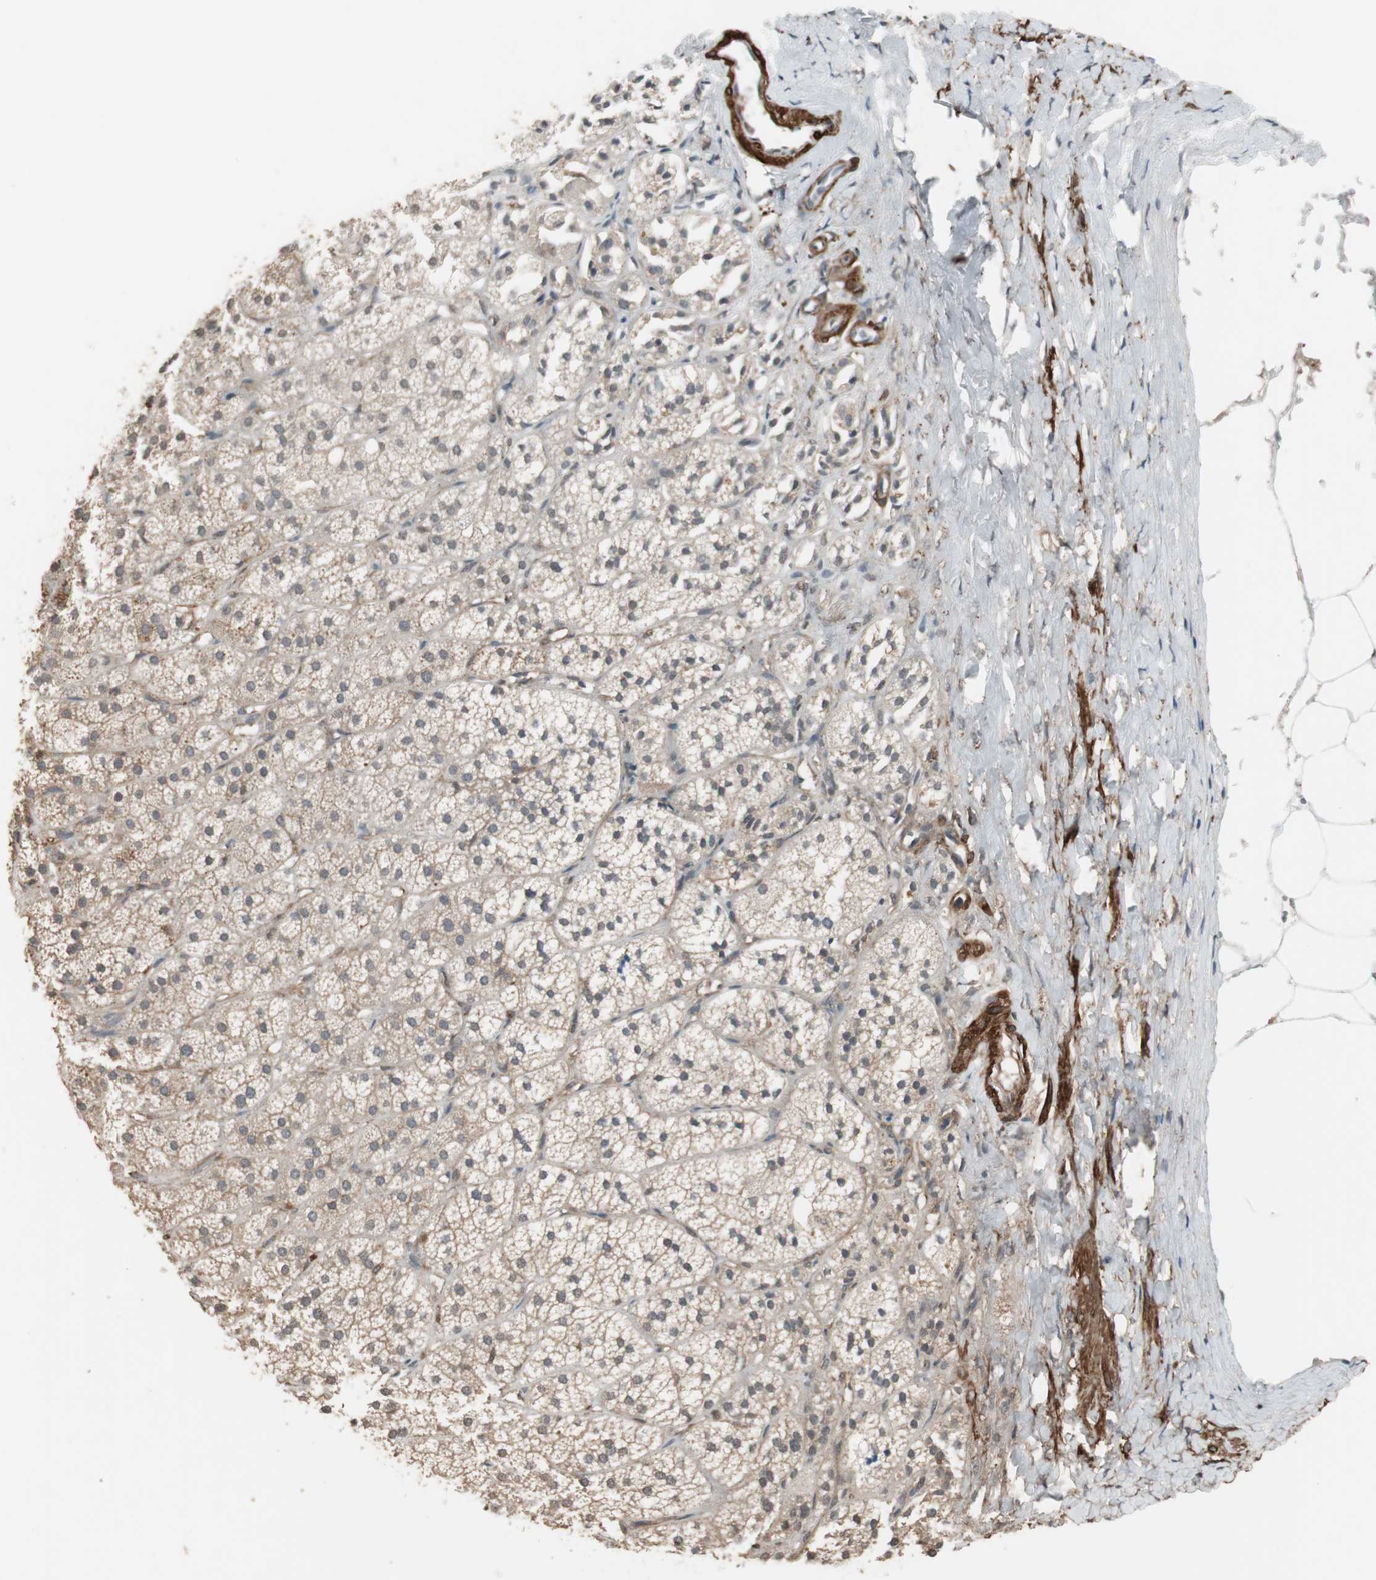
{"staining": {"intensity": "moderate", "quantity": "25%-75%", "location": "cytoplasmic/membranous,nuclear"}, "tissue": "adrenal gland", "cell_type": "Glandular cells", "image_type": "normal", "snomed": [{"axis": "morphology", "description": "Normal tissue, NOS"}, {"axis": "topography", "description": "Adrenal gland"}], "caption": "Moderate cytoplasmic/membranous,nuclear positivity is identified in approximately 25%-75% of glandular cells in normal adrenal gland.", "gene": "DRAP1", "patient": {"sex": "female", "age": 71}}